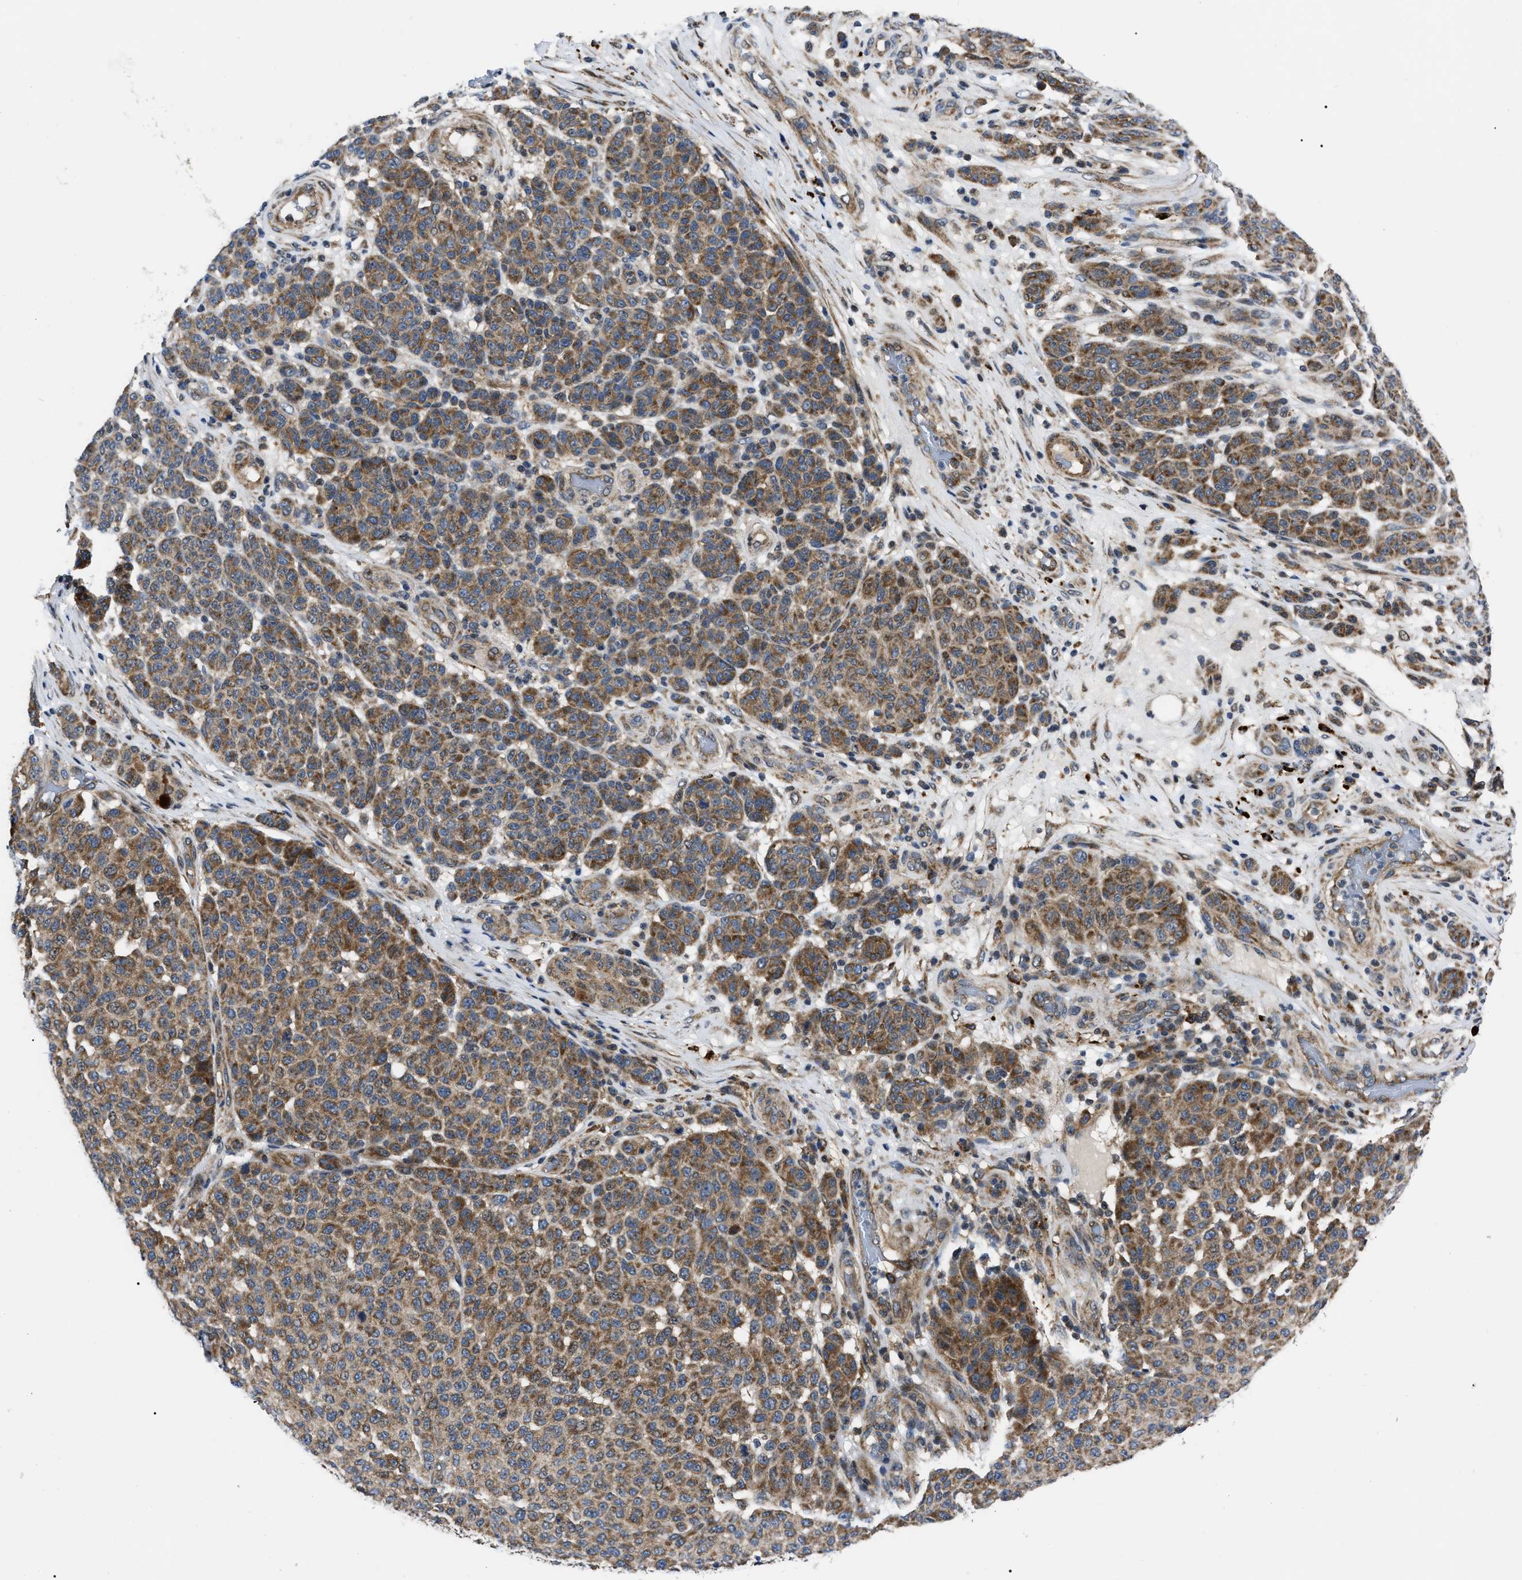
{"staining": {"intensity": "moderate", "quantity": ">75%", "location": "cytoplasmic/membranous"}, "tissue": "melanoma", "cell_type": "Tumor cells", "image_type": "cancer", "snomed": [{"axis": "morphology", "description": "Malignant melanoma, NOS"}, {"axis": "topography", "description": "Skin"}], "caption": "Malignant melanoma stained with a brown dye reveals moderate cytoplasmic/membranous positive staining in approximately >75% of tumor cells.", "gene": "PPWD1", "patient": {"sex": "male", "age": 59}}